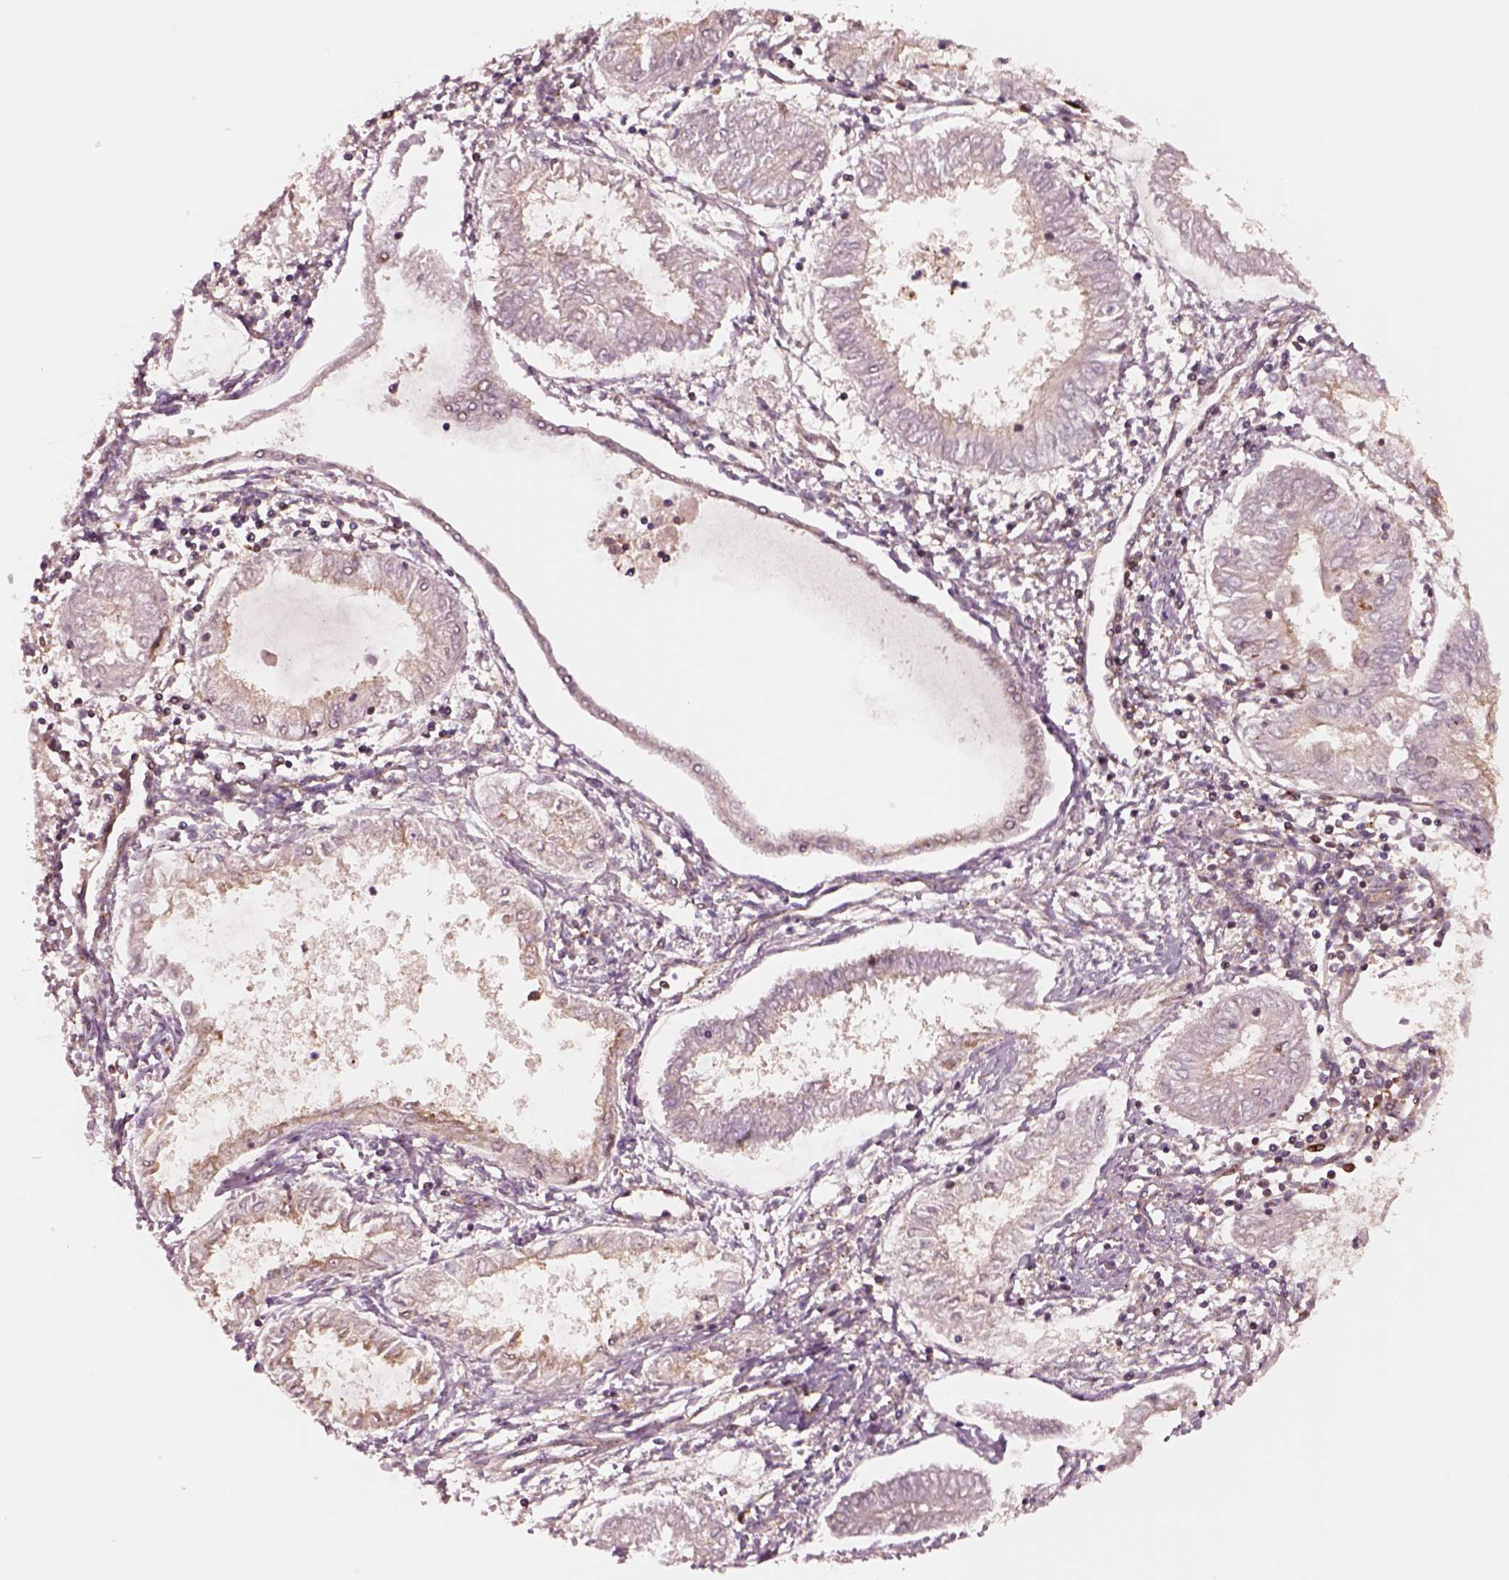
{"staining": {"intensity": "weak", "quantity": "<25%", "location": "cytoplasmic/membranous"}, "tissue": "endometrial cancer", "cell_type": "Tumor cells", "image_type": "cancer", "snomed": [{"axis": "morphology", "description": "Adenocarcinoma, NOS"}, {"axis": "topography", "description": "Endometrium"}], "caption": "Image shows no significant protein expression in tumor cells of endometrial adenocarcinoma. (DAB immunohistochemistry (IHC), high magnification).", "gene": "WASHC2A", "patient": {"sex": "female", "age": 68}}